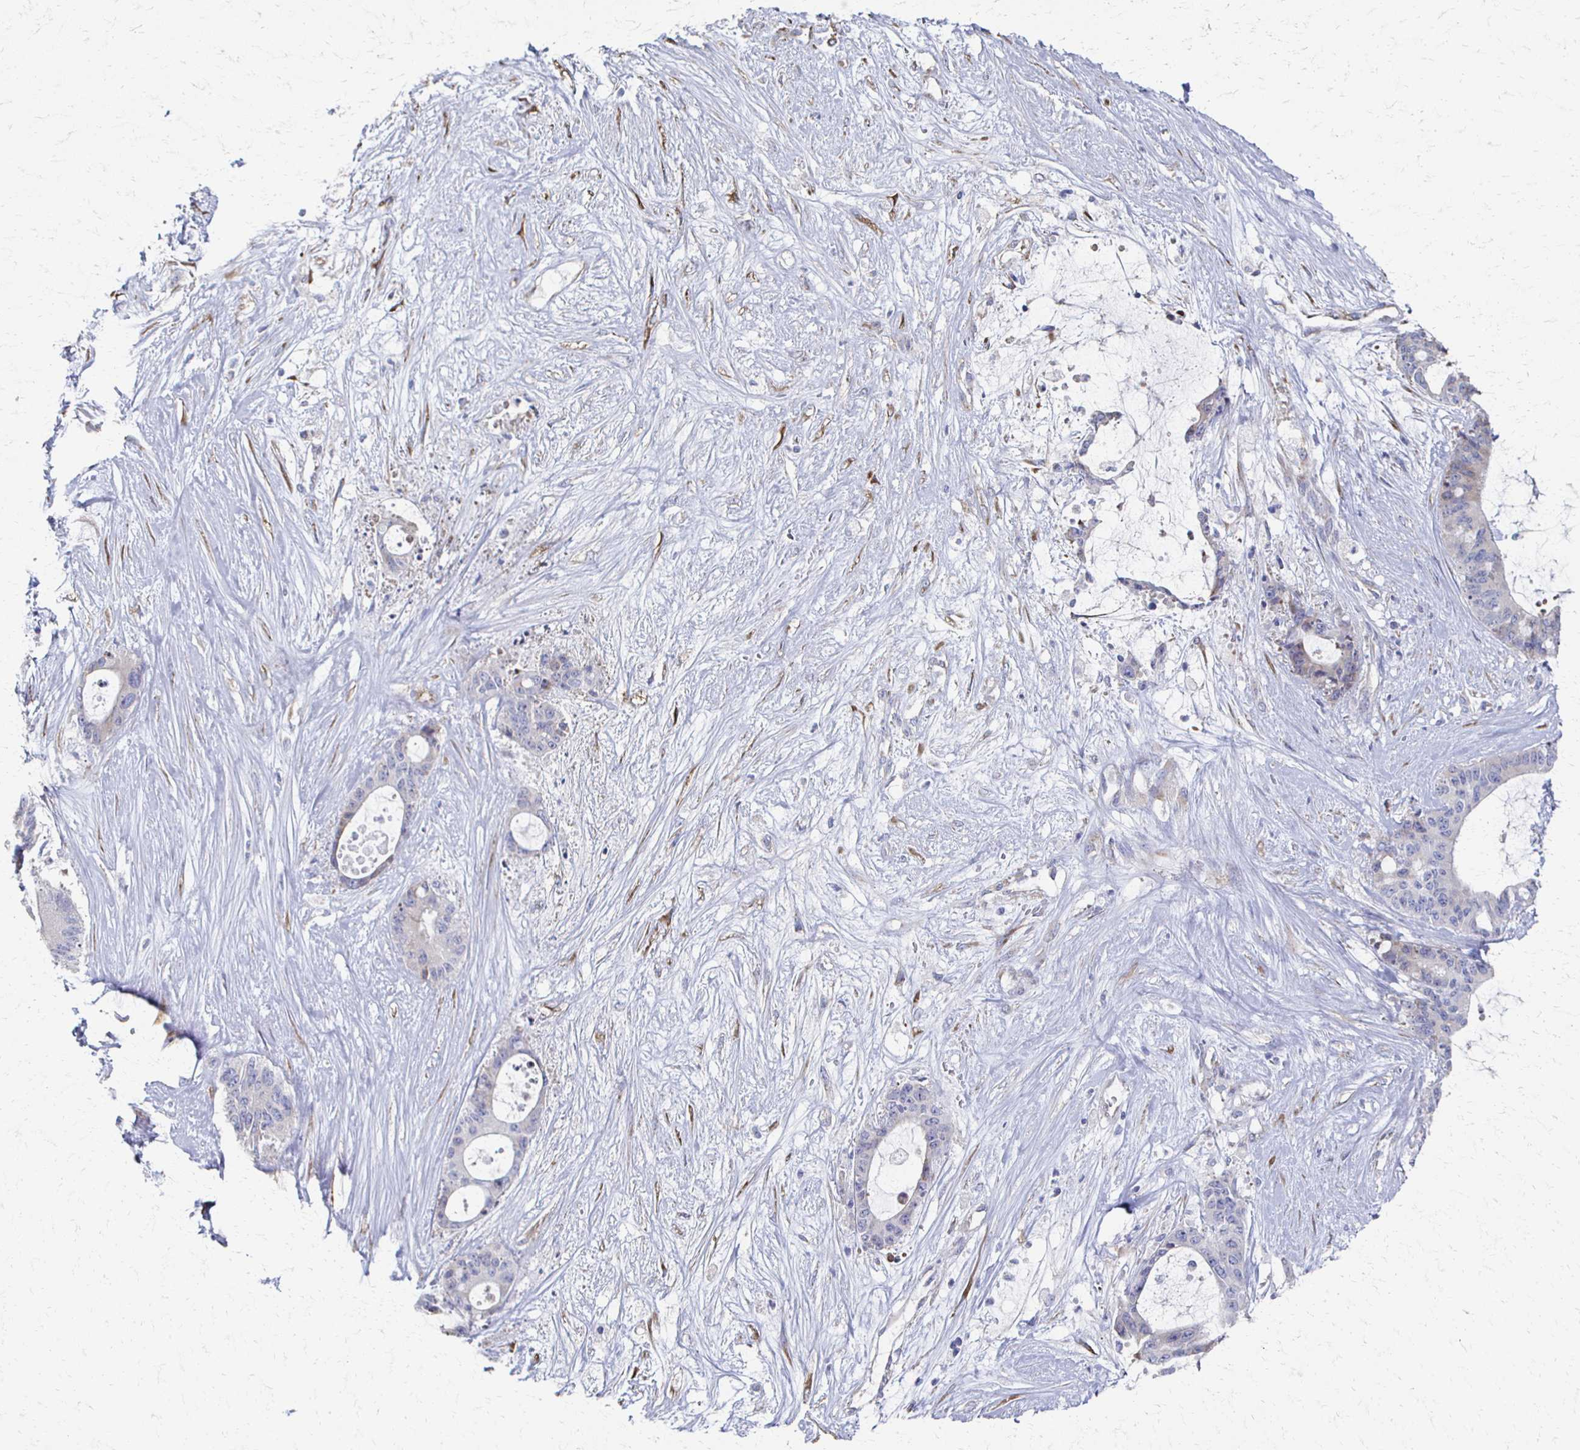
{"staining": {"intensity": "negative", "quantity": "none", "location": "none"}, "tissue": "liver cancer", "cell_type": "Tumor cells", "image_type": "cancer", "snomed": [{"axis": "morphology", "description": "Normal tissue, NOS"}, {"axis": "morphology", "description": "Cholangiocarcinoma"}, {"axis": "topography", "description": "Liver"}, {"axis": "topography", "description": "Peripheral nerve tissue"}], "caption": "IHC photomicrograph of liver cancer stained for a protein (brown), which exhibits no staining in tumor cells.", "gene": "ATP1A3", "patient": {"sex": "female", "age": 73}}